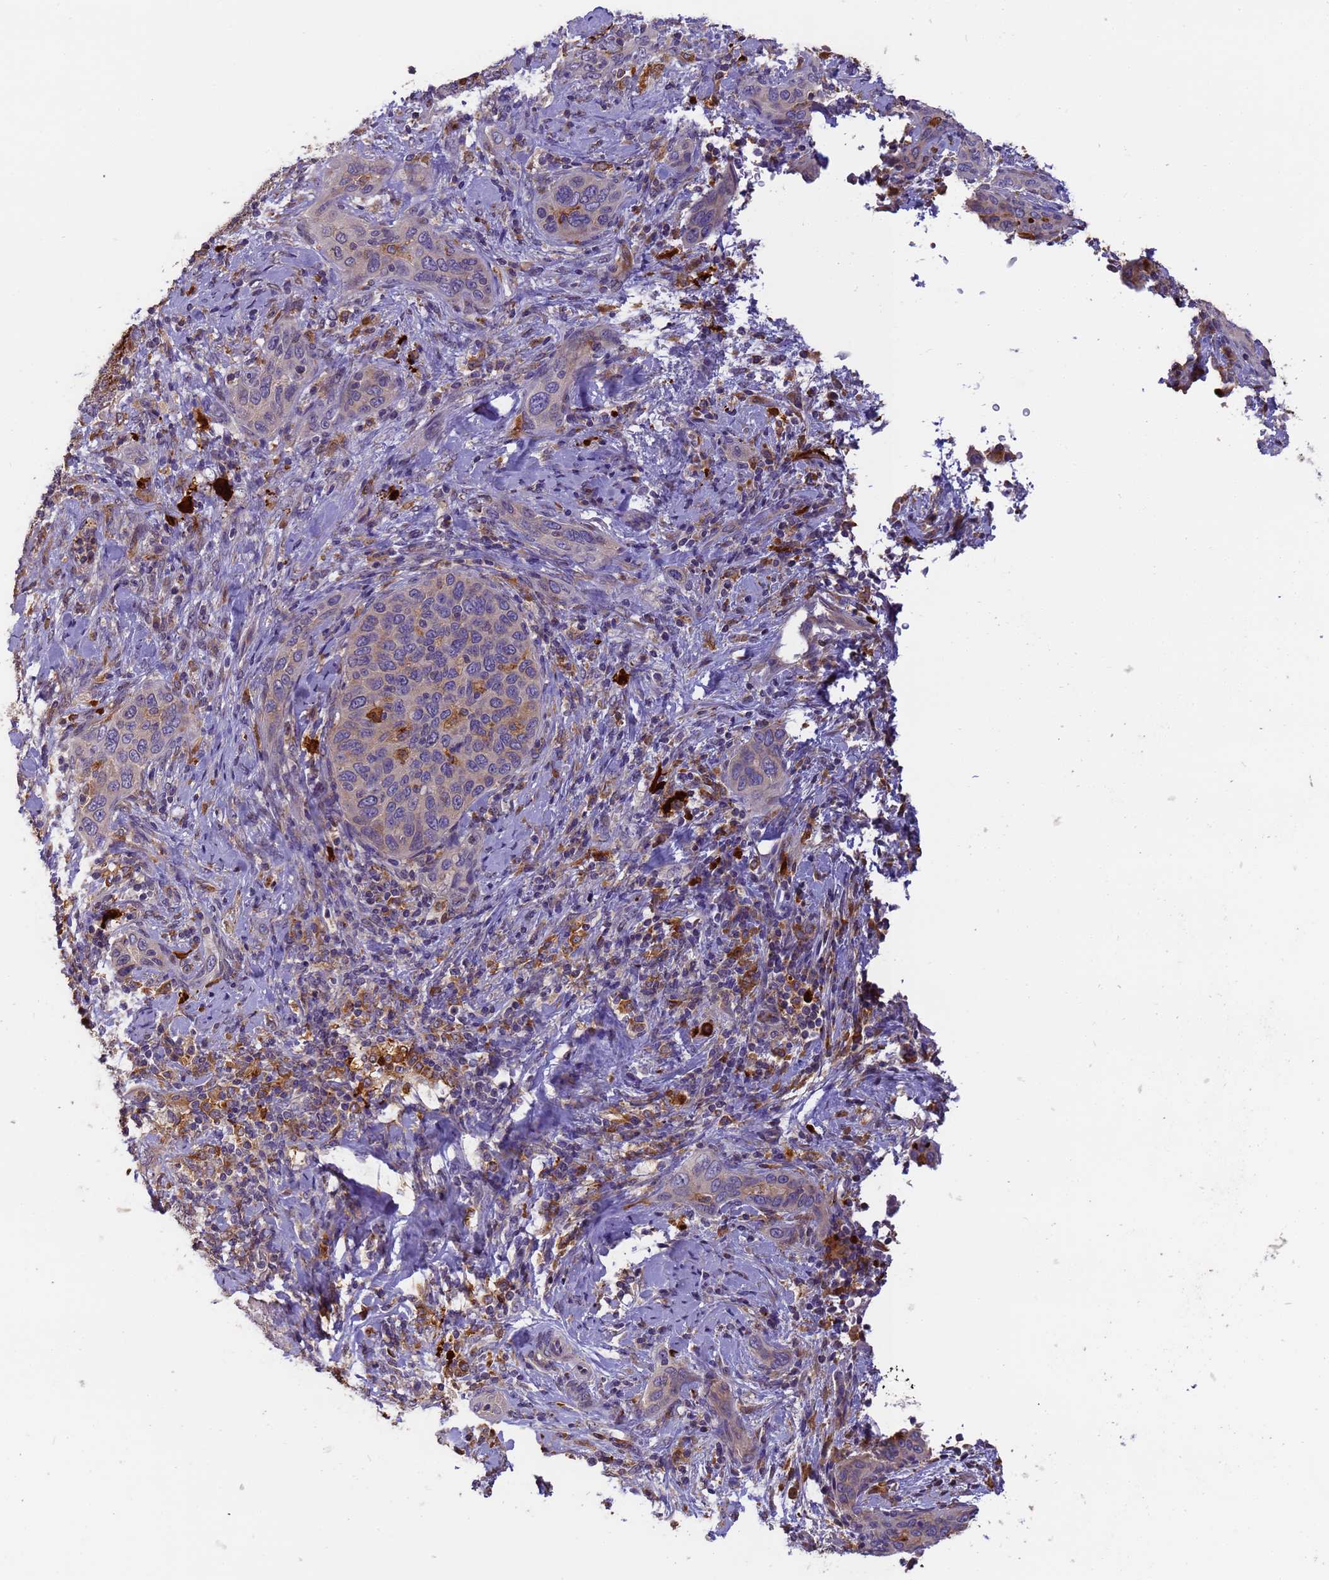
{"staining": {"intensity": "weak", "quantity": "<25%", "location": "cytoplasmic/membranous"}, "tissue": "cervical cancer", "cell_type": "Tumor cells", "image_type": "cancer", "snomed": [{"axis": "morphology", "description": "Squamous cell carcinoma, NOS"}, {"axis": "topography", "description": "Cervix"}], "caption": "Human cervical squamous cell carcinoma stained for a protein using immunohistochemistry (IHC) exhibits no positivity in tumor cells.", "gene": "M6PR", "patient": {"sex": "female", "age": 60}}